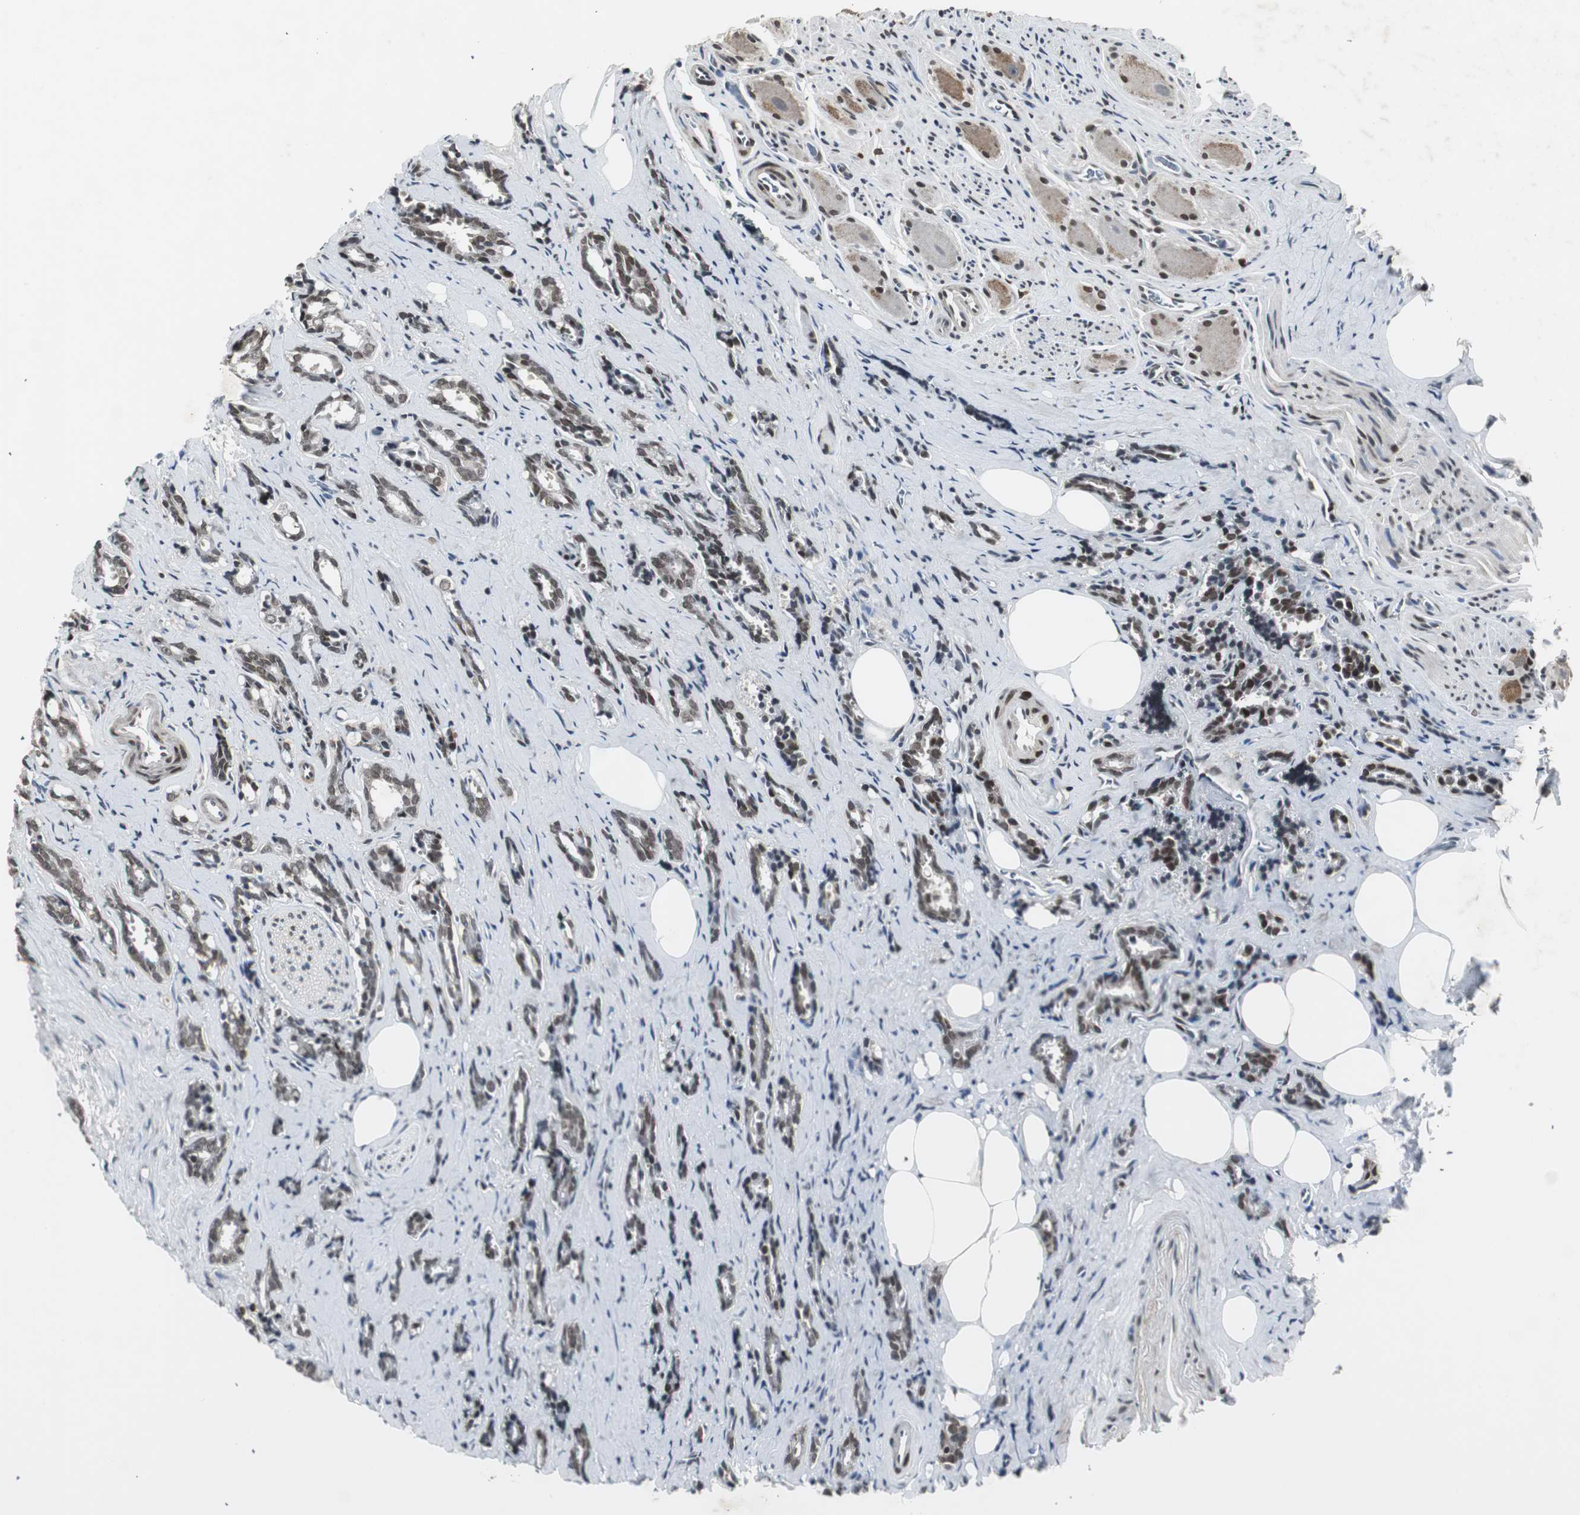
{"staining": {"intensity": "weak", "quantity": ">75%", "location": "nuclear"}, "tissue": "prostate cancer", "cell_type": "Tumor cells", "image_type": "cancer", "snomed": [{"axis": "morphology", "description": "Adenocarcinoma, High grade"}, {"axis": "topography", "description": "Prostate"}], "caption": "Immunohistochemistry (IHC) of human high-grade adenocarcinoma (prostate) shows low levels of weak nuclear expression in about >75% of tumor cells.", "gene": "MPG", "patient": {"sex": "male", "age": 67}}